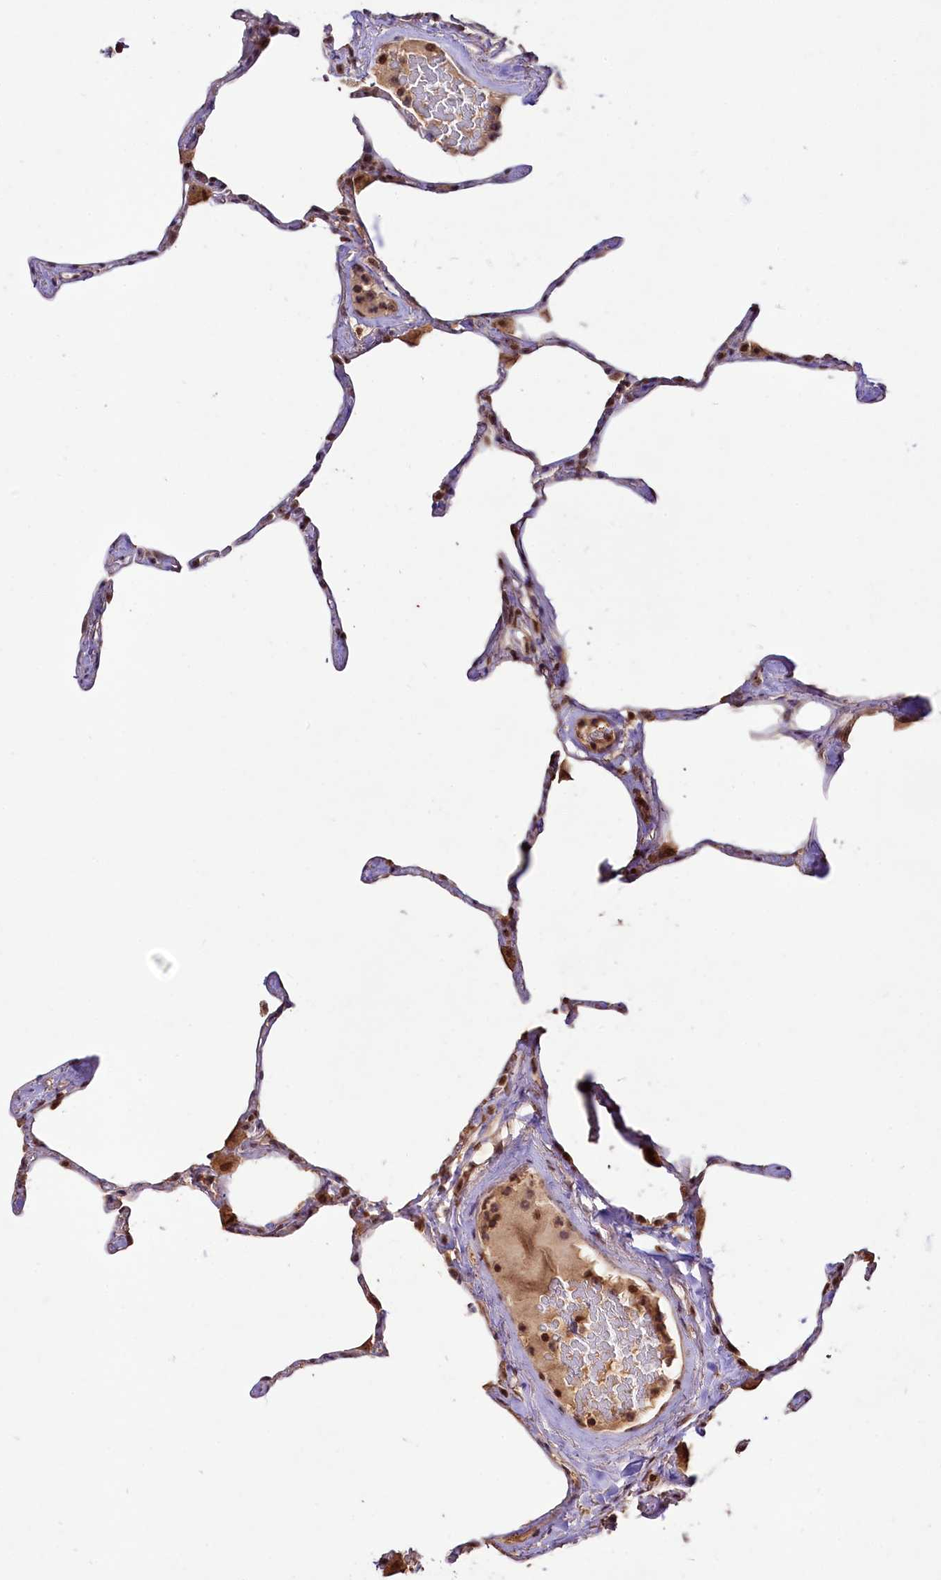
{"staining": {"intensity": "moderate", "quantity": "25%-75%", "location": "cytoplasmic/membranous,nuclear"}, "tissue": "lung", "cell_type": "Alveolar cells", "image_type": "normal", "snomed": [{"axis": "morphology", "description": "Normal tissue, NOS"}, {"axis": "topography", "description": "Lung"}], "caption": "High-magnification brightfield microscopy of normal lung stained with DAB (brown) and counterstained with hematoxylin (blue). alveolar cells exhibit moderate cytoplasmic/membranous,nuclear staining is seen in about25%-75% of cells.", "gene": "RRP8", "patient": {"sex": "male", "age": 65}}